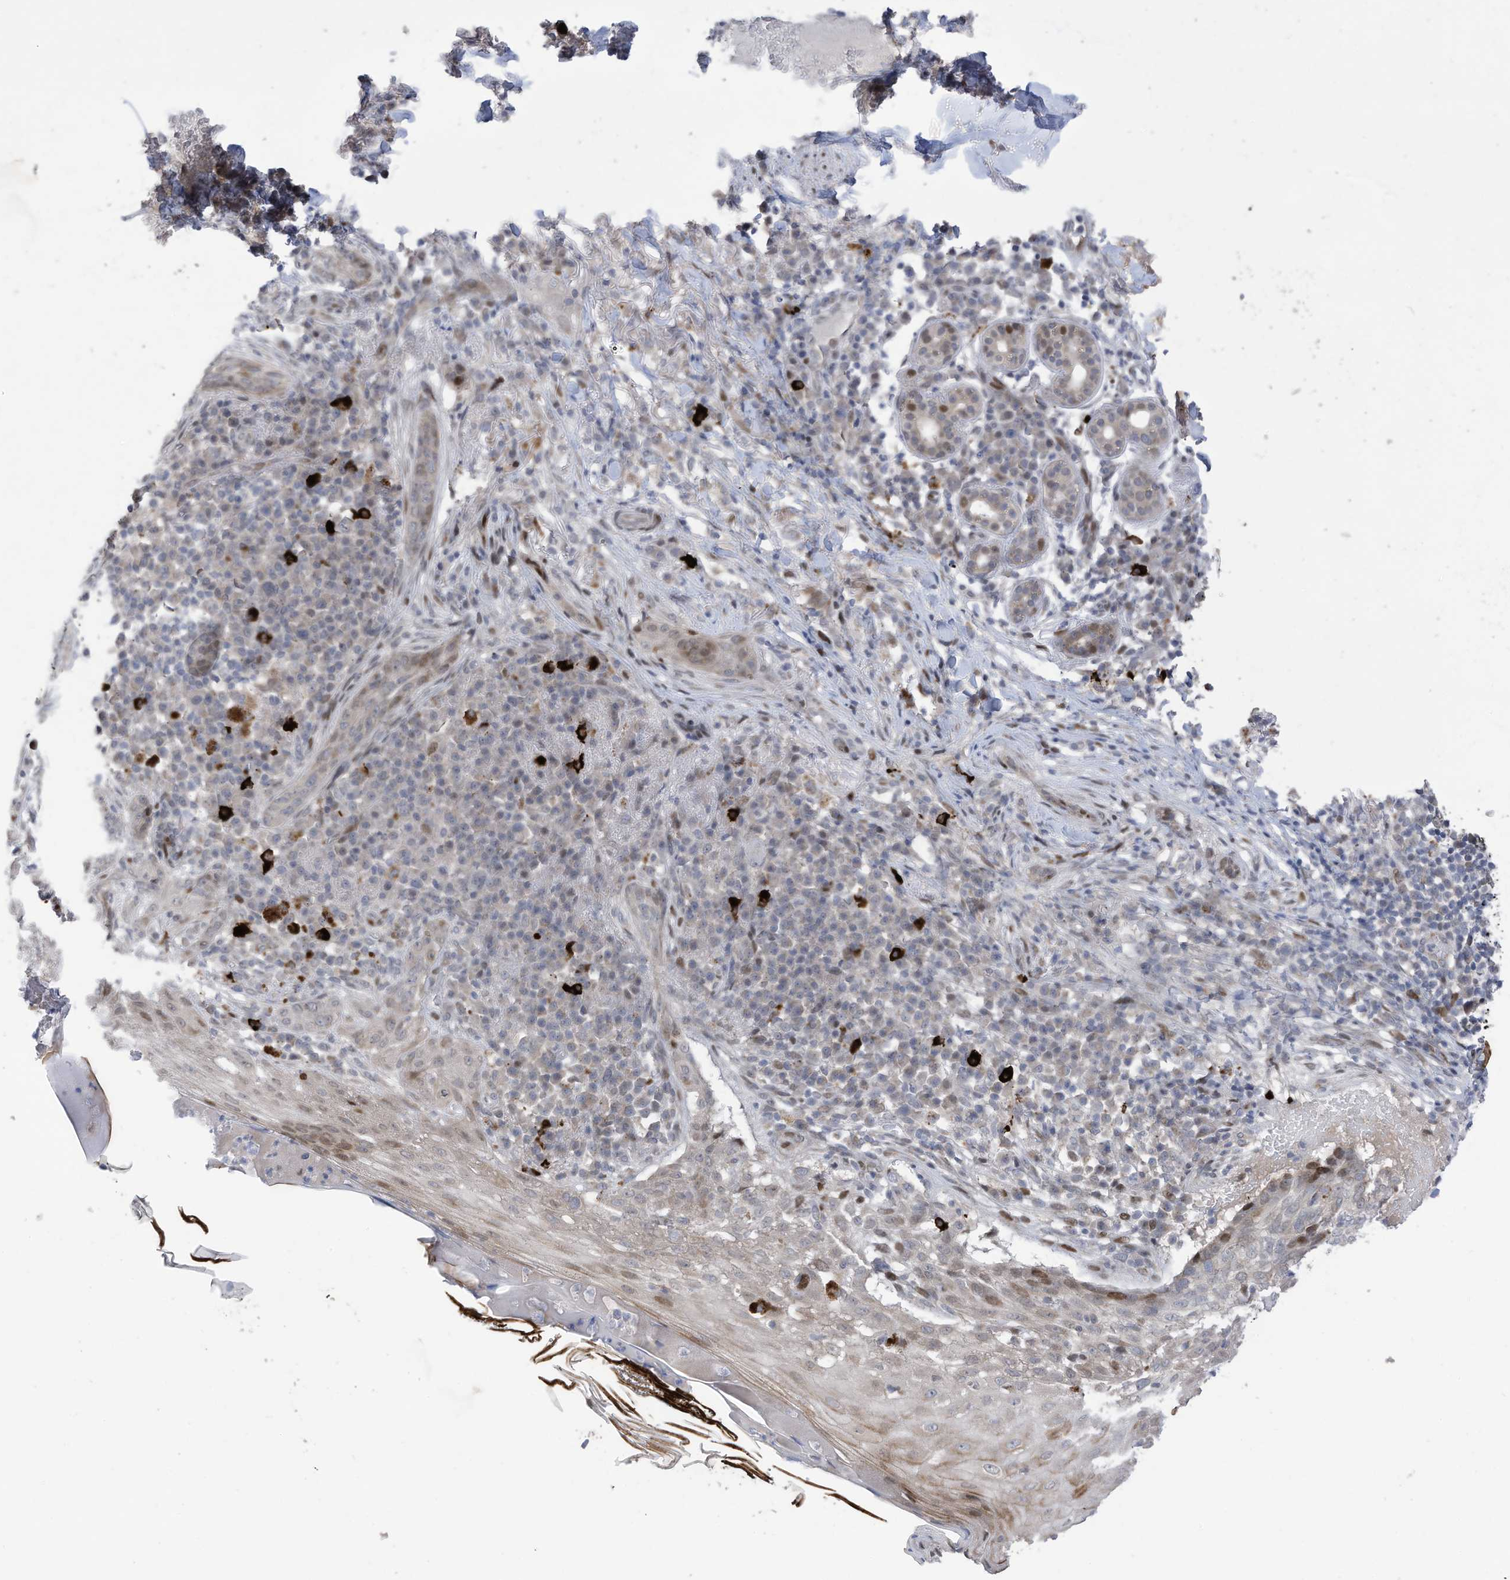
{"staining": {"intensity": "negative", "quantity": "none", "location": "none"}, "tissue": "skin cancer", "cell_type": "Tumor cells", "image_type": "cancer", "snomed": [{"axis": "morphology", "description": "Basal cell carcinoma"}, {"axis": "topography", "description": "Skin"}], "caption": "This is an immunohistochemistry (IHC) micrograph of skin cancer. There is no staining in tumor cells.", "gene": "RABL3", "patient": {"sex": "male", "age": 85}}